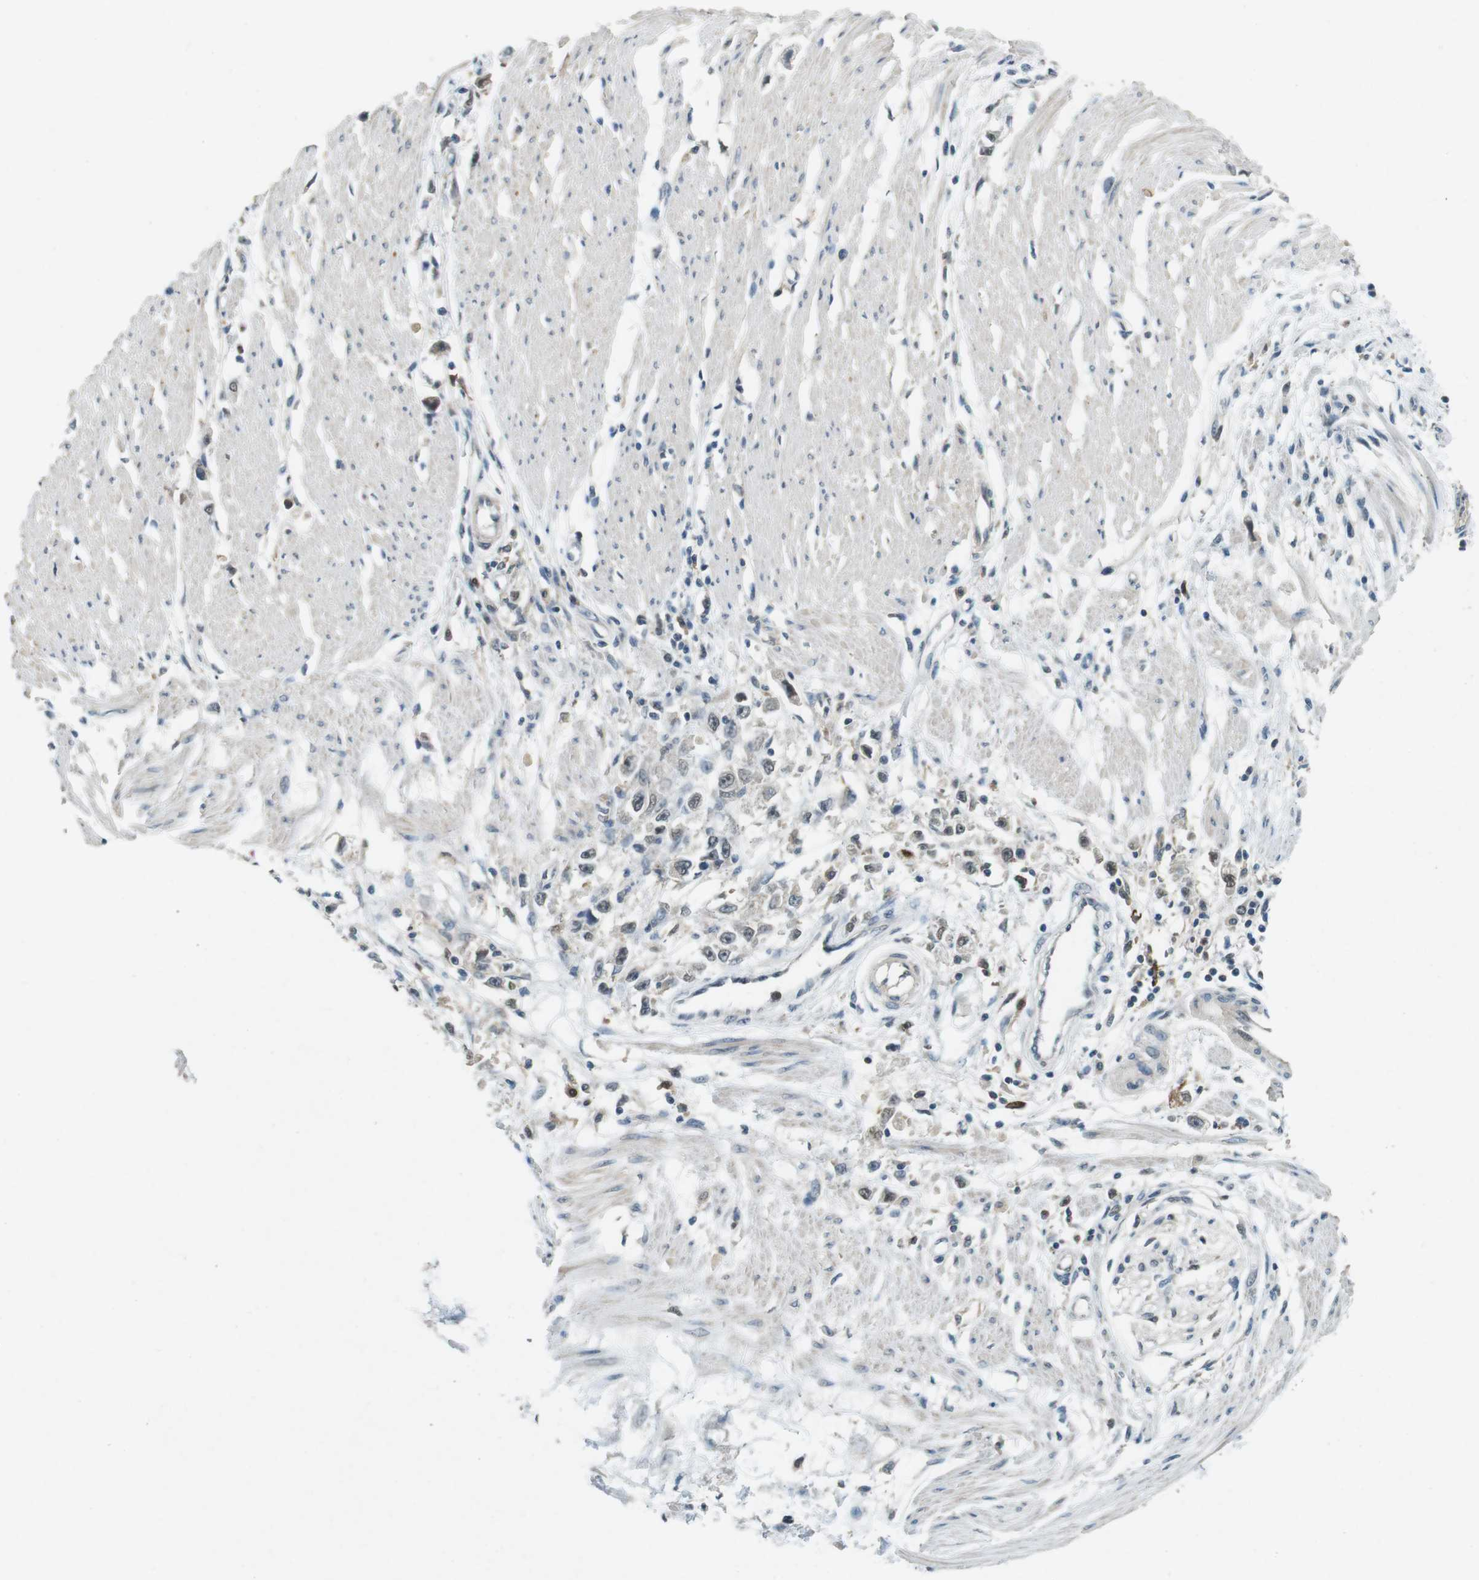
{"staining": {"intensity": "negative", "quantity": "none", "location": "none"}, "tissue": "stomach cancer", "cell_type": "Tumor cells", "image_type": "cancer", "snomed": [{"axis": "morphology", "description": "Adenocarcinoma, NOS"}, {"axis": "topography", "description": "Stomach"}], "caption": "Tumor cells are negative for protein expression in human stomach adenocarcinoma. (IHC, brightfield microscopy, high magnification).", "gene": "CDK14", "patient": {"sex": "female", "age": 59}}